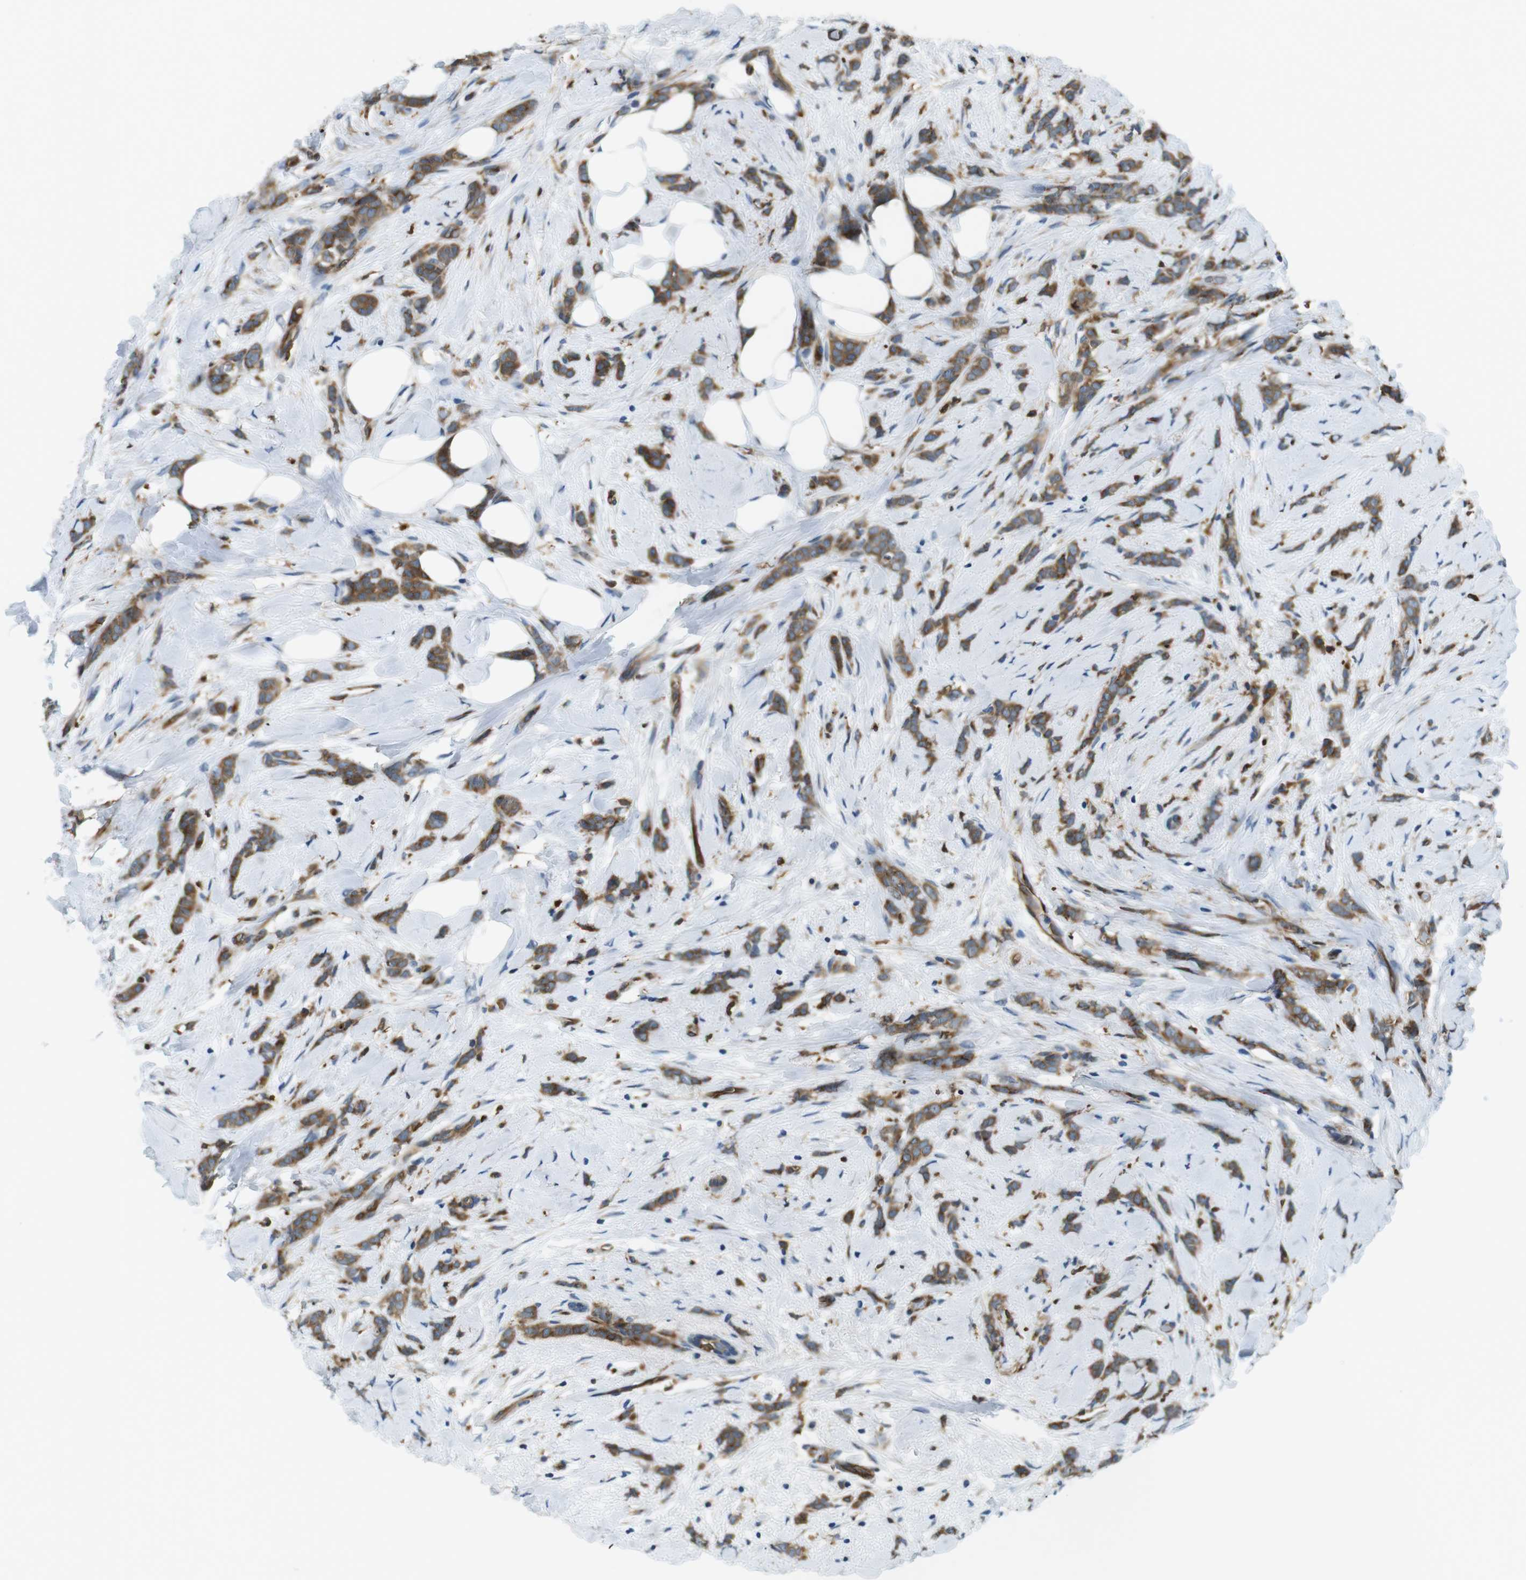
{"staining": {"intensity": "moderate", "quantity": ">75%", "location": "cytoplasmic/membranous"}, "tissue": "breast cancer", "cell_type": "Tumor cells", "image_type": "cancer", "snomed": [{"axis": "morphology", "description": "Lobular carcinoma, in situ"}, {"axis": "morphology", "description": "Lobular carcinoma"}, {"axis": "topography", "description": "Breast"}], "caption": "Breast cancer (lobular carcinoma) tissue displays moderate cytoplasmic/membranous positivity in approximately >75% of tumor cells", "gene": "PALD1", "patient": {"sex": "female", "age": 41}}